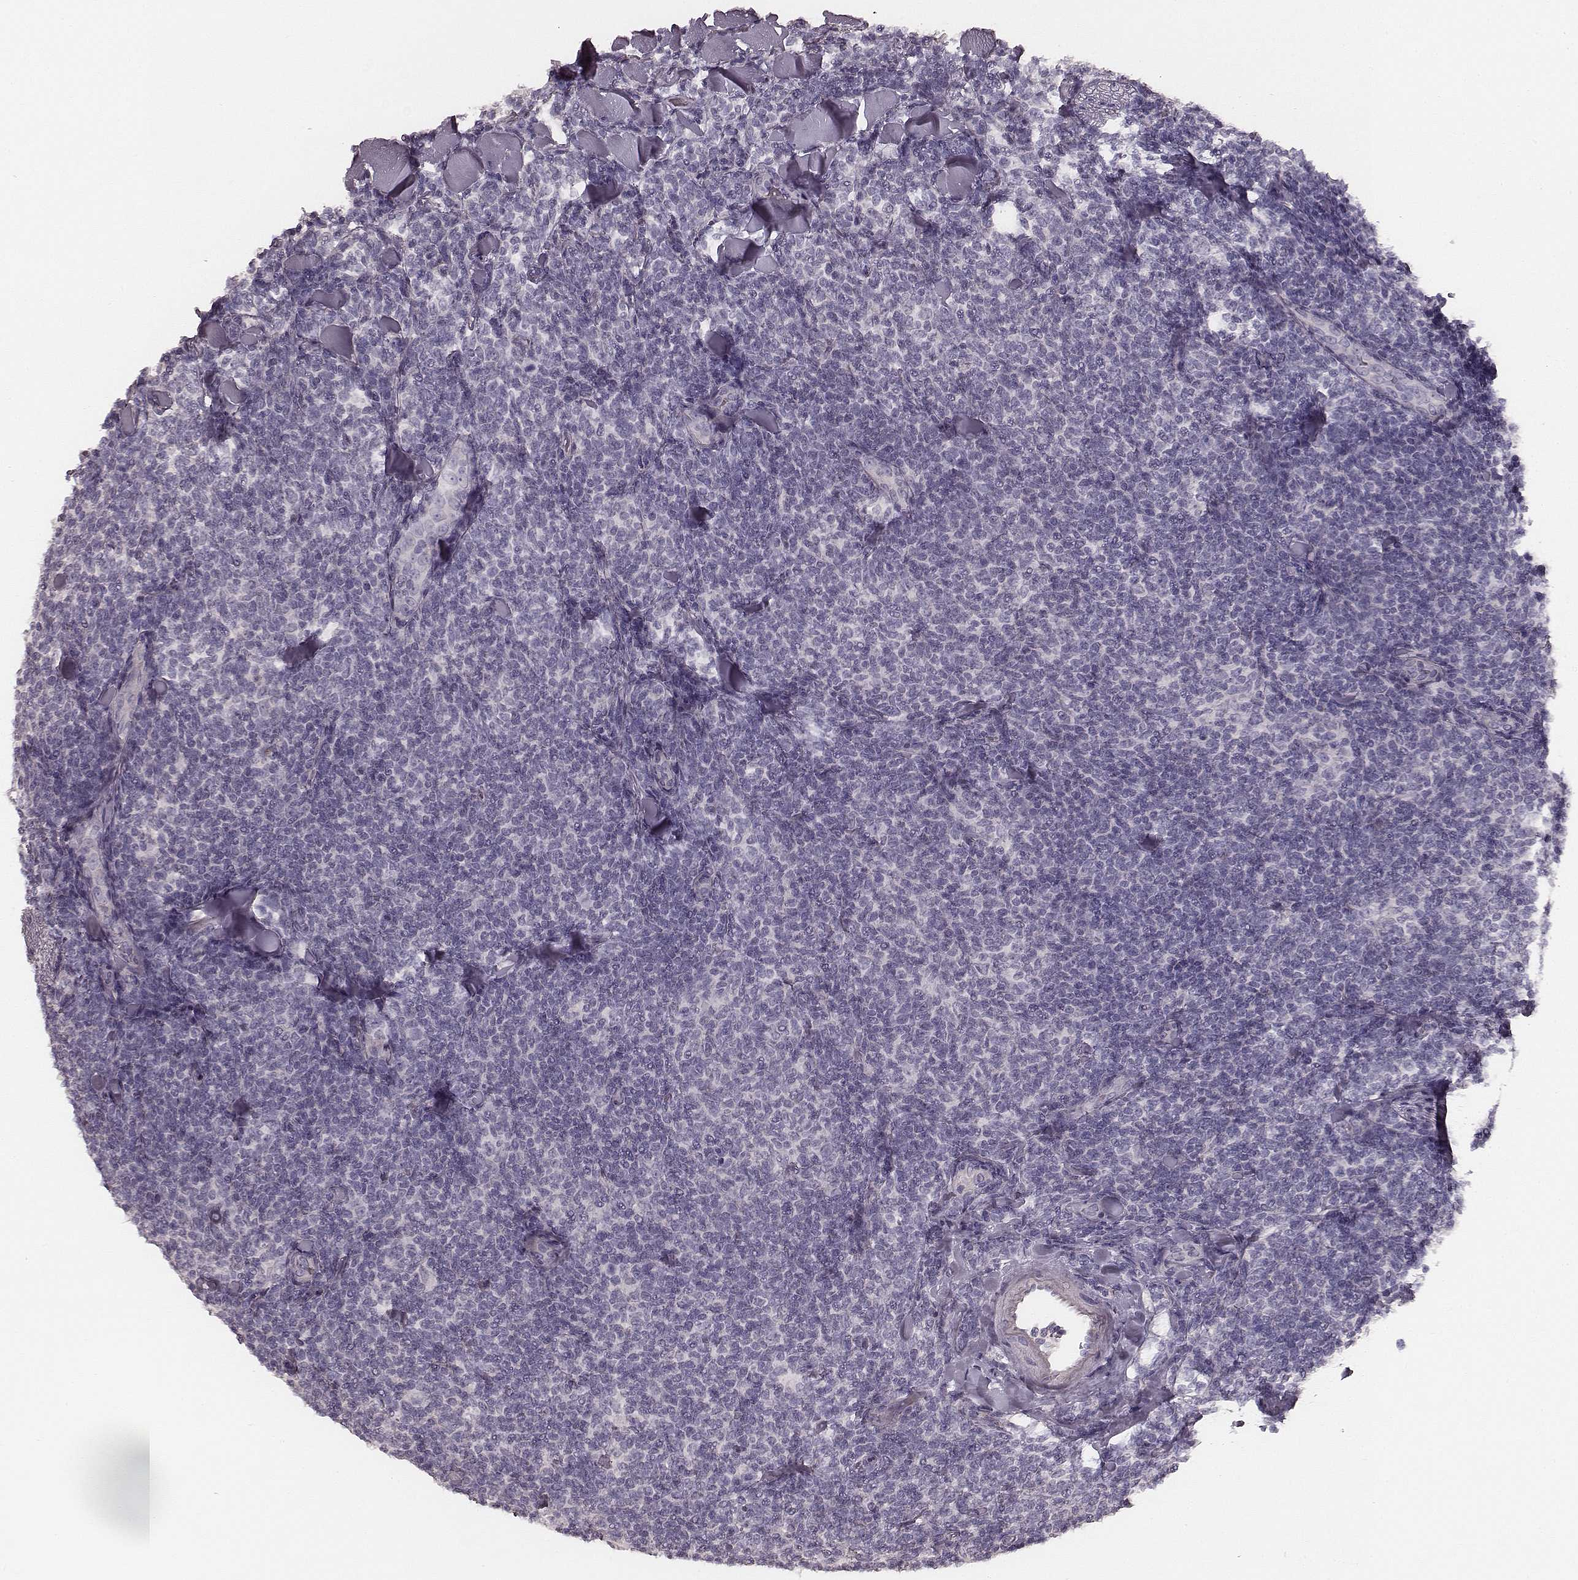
{"staining": {"intensity": "negative", "quantity": "none", "location": "none"}, "tissue": "lymphoma", "cell_type": "Tumor cells", "image_type": "cancer", "snomed": [{"axis": "morphology", "description": "Malignant lymphoma, non-Hodgkin's type, Low grade"}, {"axis": "topography", "description": "Lymph node"}], "caption": "High power microscopy image of an immunohistochemistry micrograph of lymphoma, revealing no significant staining in tumor cells. (DAB IHC with hematoxylin counter stain).", "gene": "ZP4", "patient": {"sex": "female", "age": 56}}